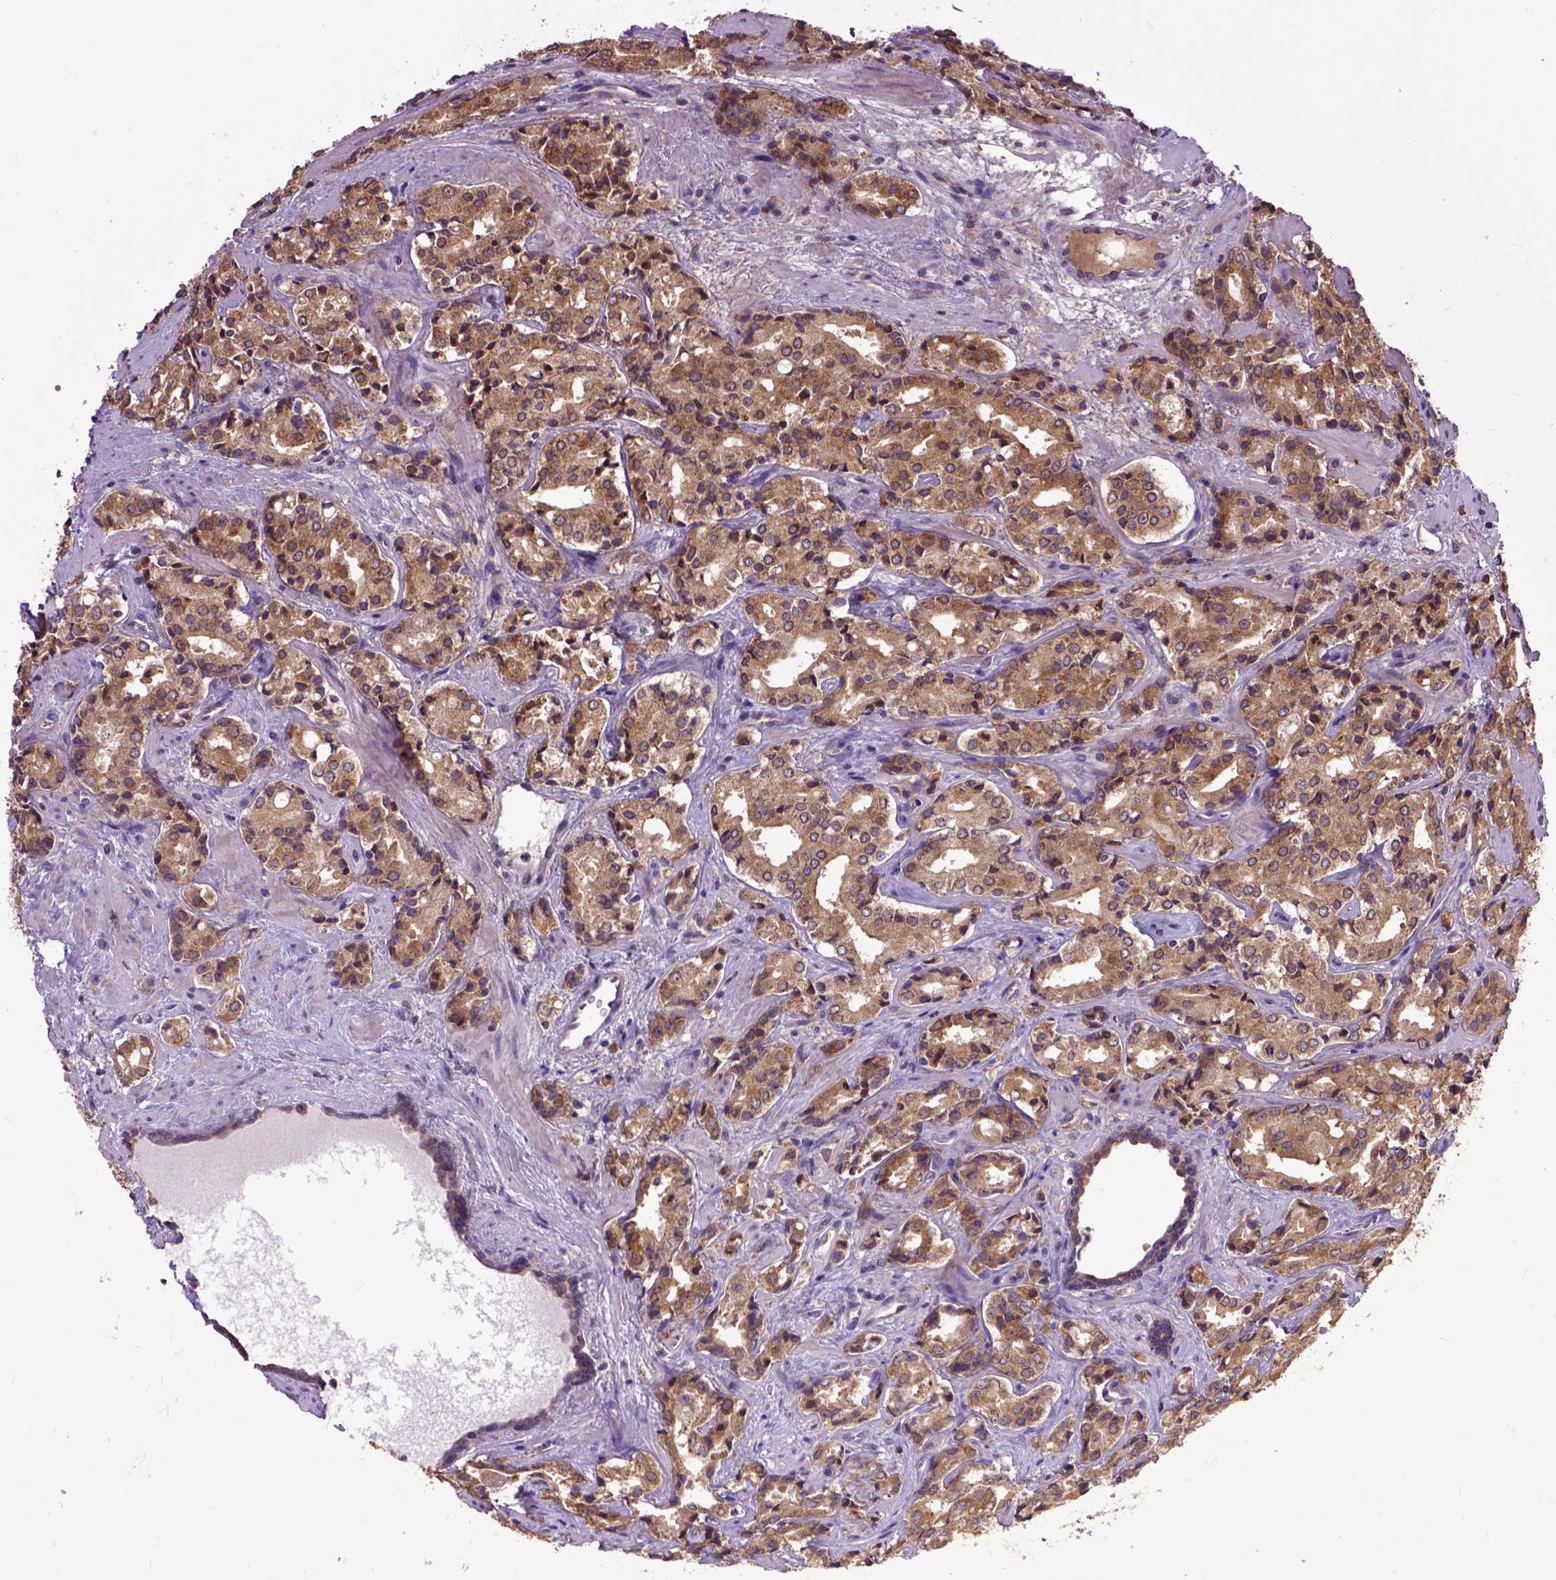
{"staining": {"intensity": "moderate", "quantity": ">75%", "location": "cytoplasmic/membranous"}, "tissue": "prostate cancer", "cell_type": "Tumor cells", "image_type": "cancer", "snomed": [{"axis": "morphology", "description": "Adenocarcinoma, Low grade"}, {"axis": "topography", "description": "Prostate"}], "caption": "About >75% of tumor cells in prostate cancer exhibit moderate cytoplasmic/membranous protein staining as visualized by brown immunohistochemical staining.", "gene": "ARL1", "patient": {"sex": "male", "age": 56}}